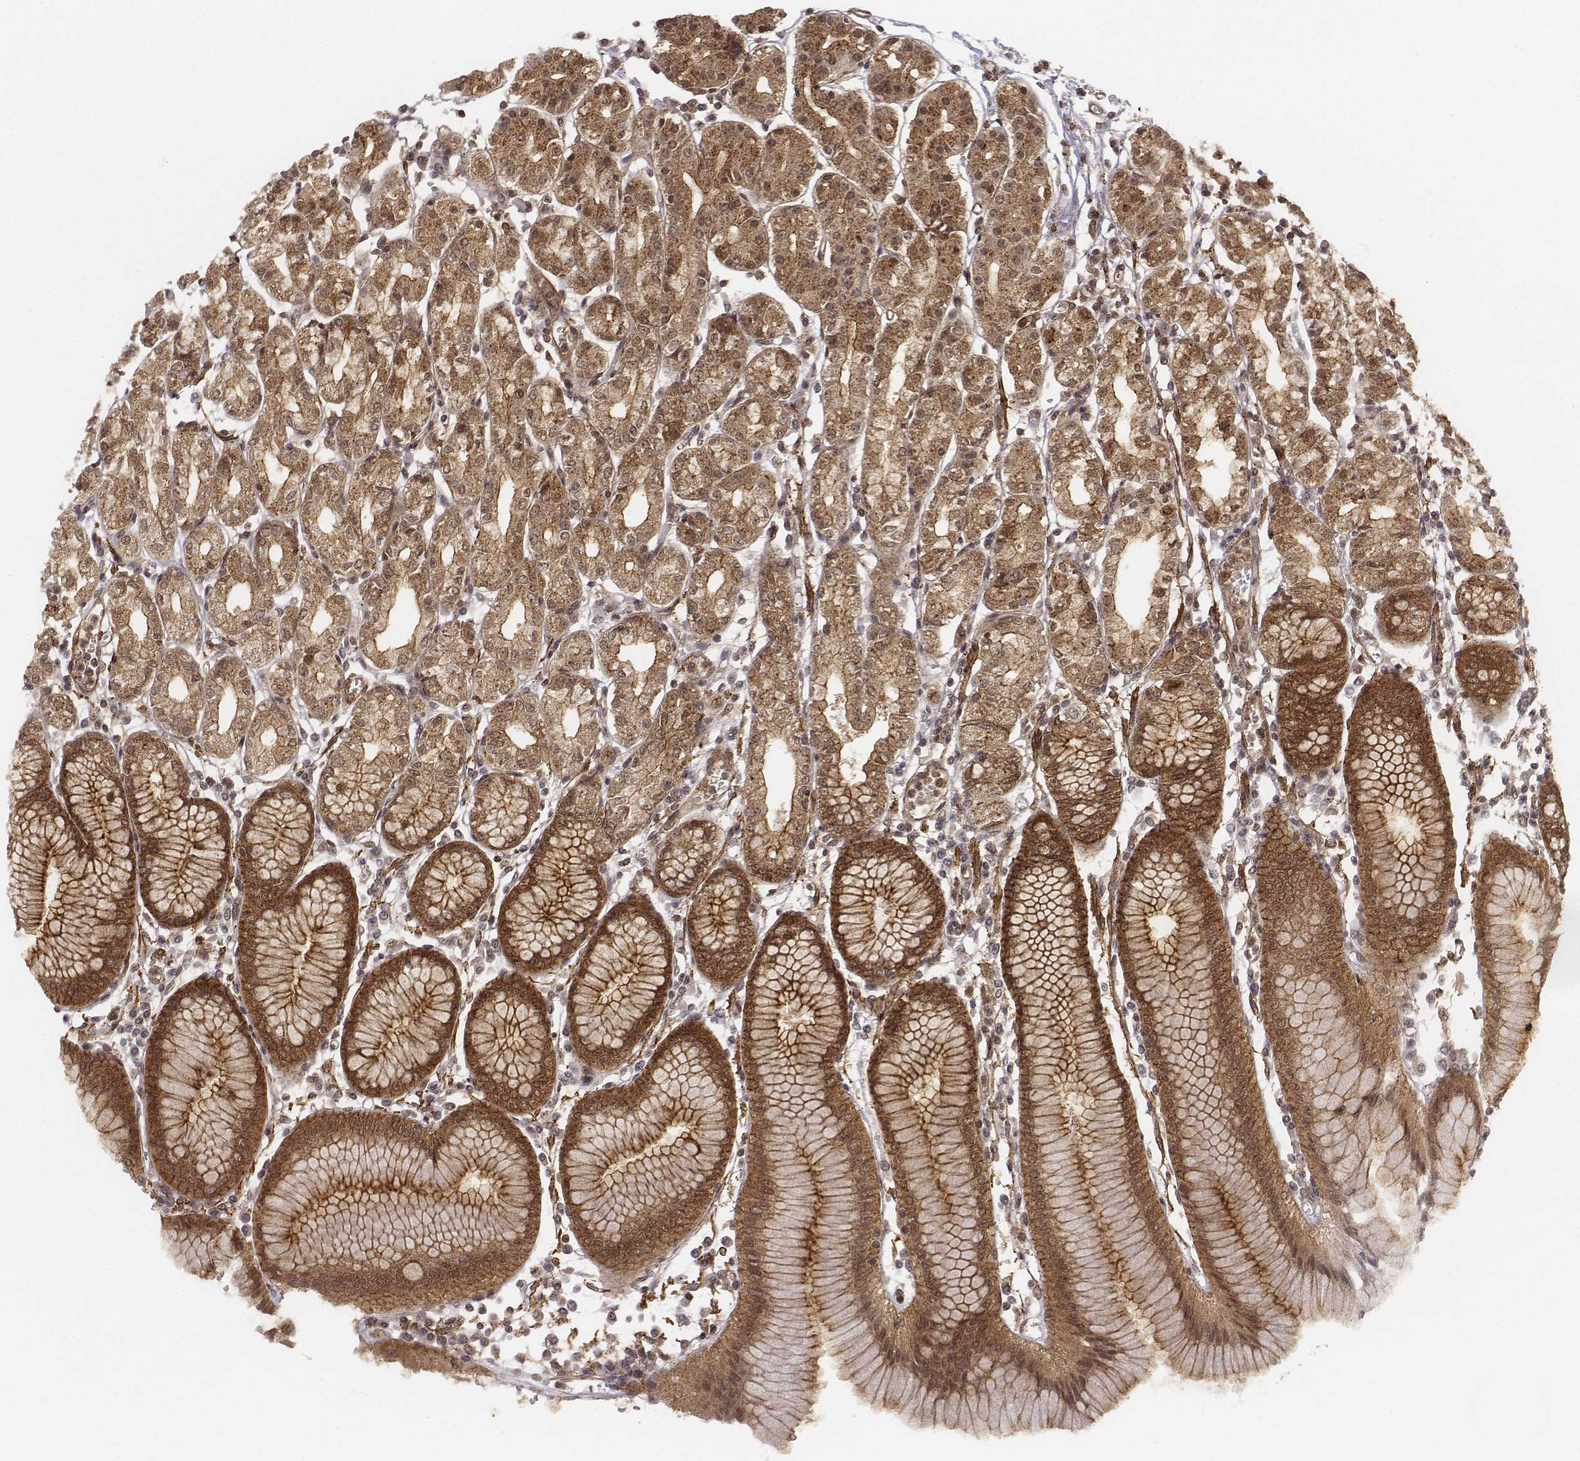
{"staining": {"intensity": "strong", "quantity": ">75%", "location": "cytoplasmic/membranous,nuclear"}, "tissue": "stomach", "cell_type": "Glandular cells", "image_type": "normal", "snomed": [{"axis": "morphology", "description": "Normal tissue, NOS"}, {"axis": "topography", "description": "Skeletal muscle"}, {"axis": "topography", "description": "Stomach"}], "caption": "The photomicrograph displays immunohistochemical staining of benign stomach. There is strong cytoplasmic/membranous,nuclear staining is present in approximately >75% of glandular cells.", "gene": "ZFYVE19", "patient": {"sex": "female", "age": 57}}